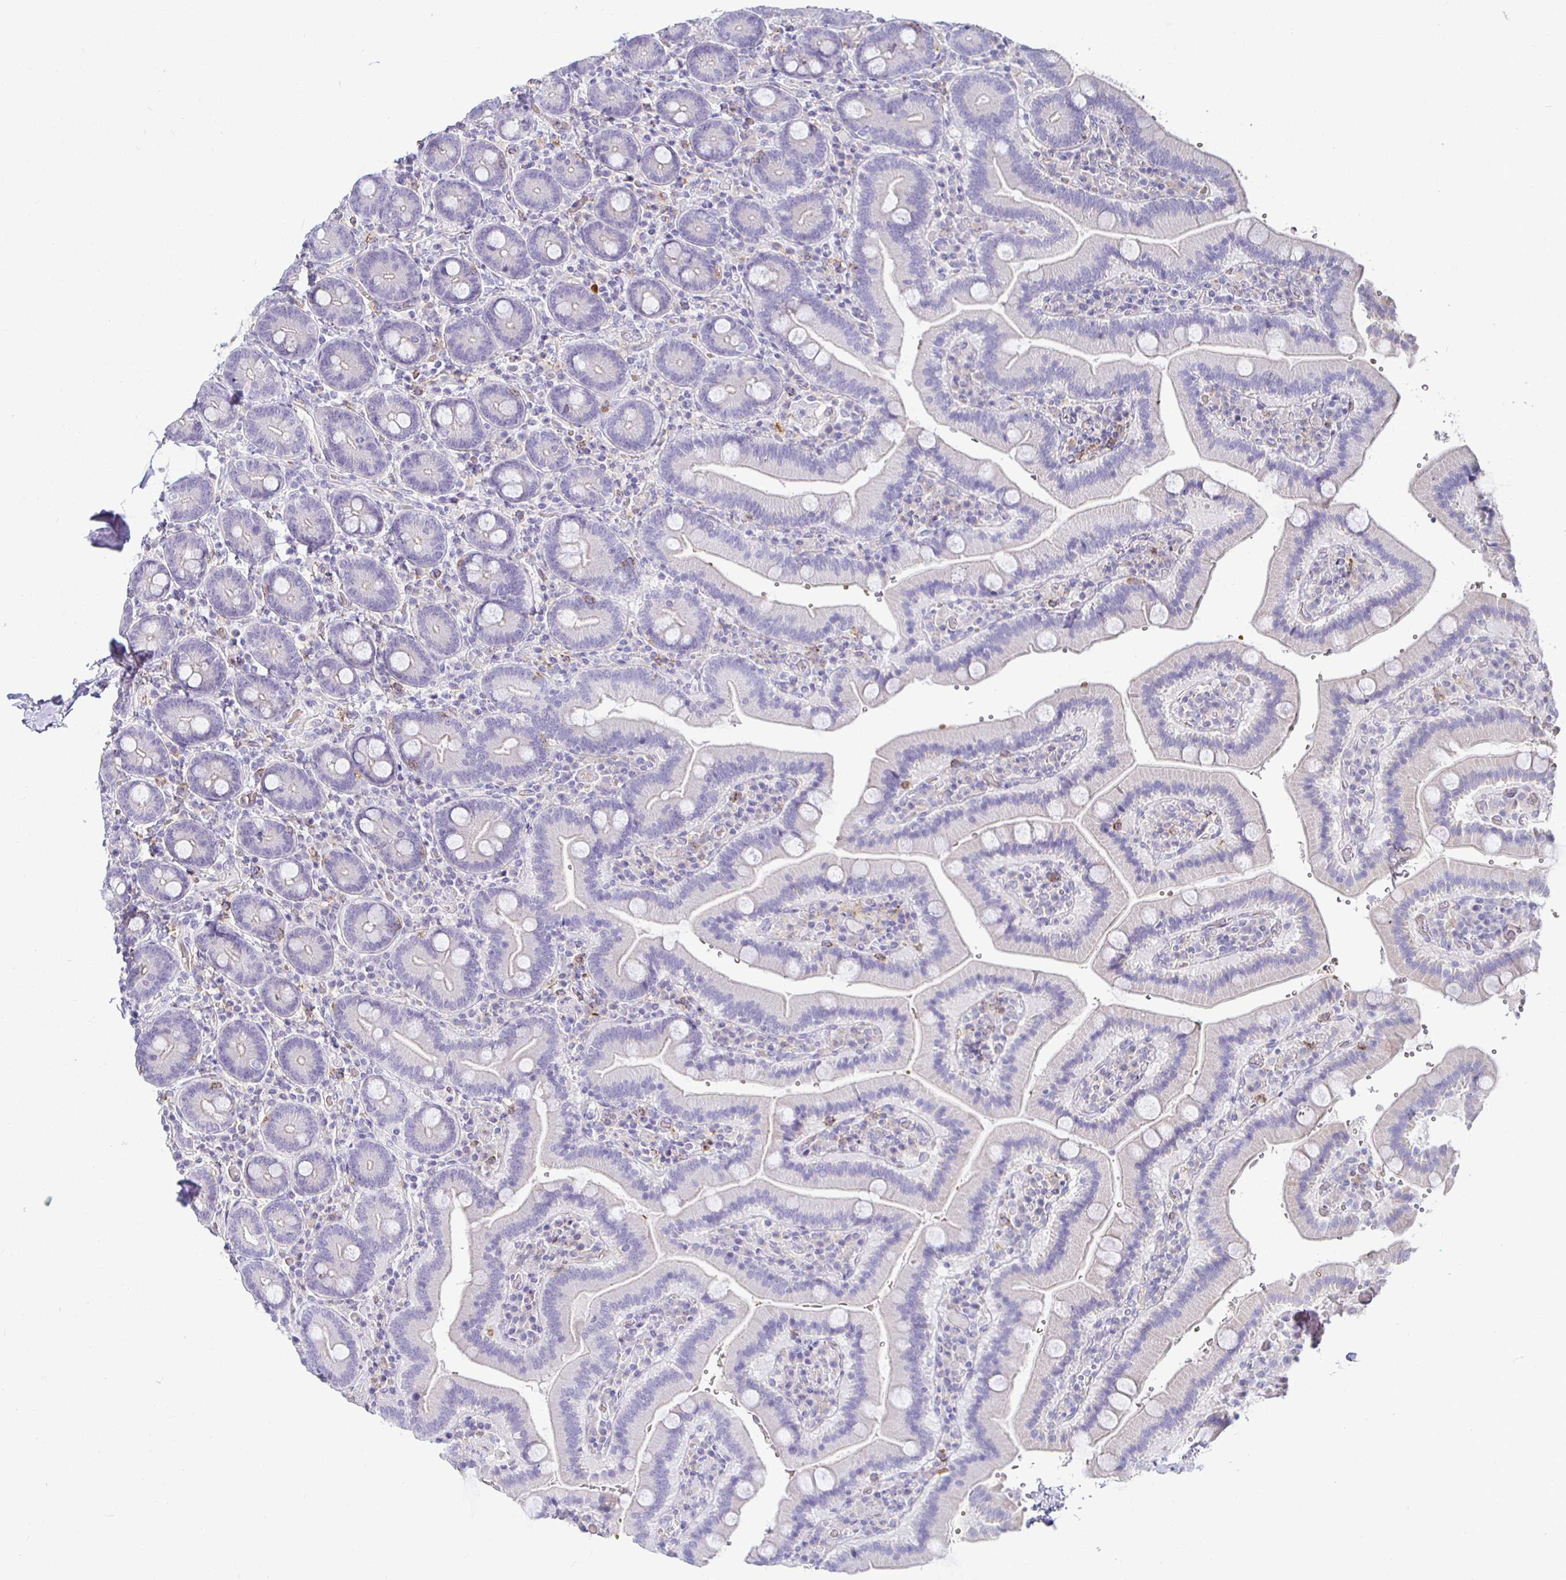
{"staining": {"intensity": "negative", "quantity": "none", "location": "none"}, "tissue": "duodenum", "cell_type": "Glandular cells", "image_type": "normal", "snomed": [{"axis": "morphology", "description": "Normal tissue, NOS"}, {"axis": "topography", "description": "Duodenum"}], "caption": "Histopathology image shows no significant protein positivity in glandular cells of unremarkable duodenum. The staining is performed using DAB brown chromogen with nuclei counter-stained in using hematoxylin.", "gene": "SIRPA", "patient": {"sex": "female", "age": 62}}